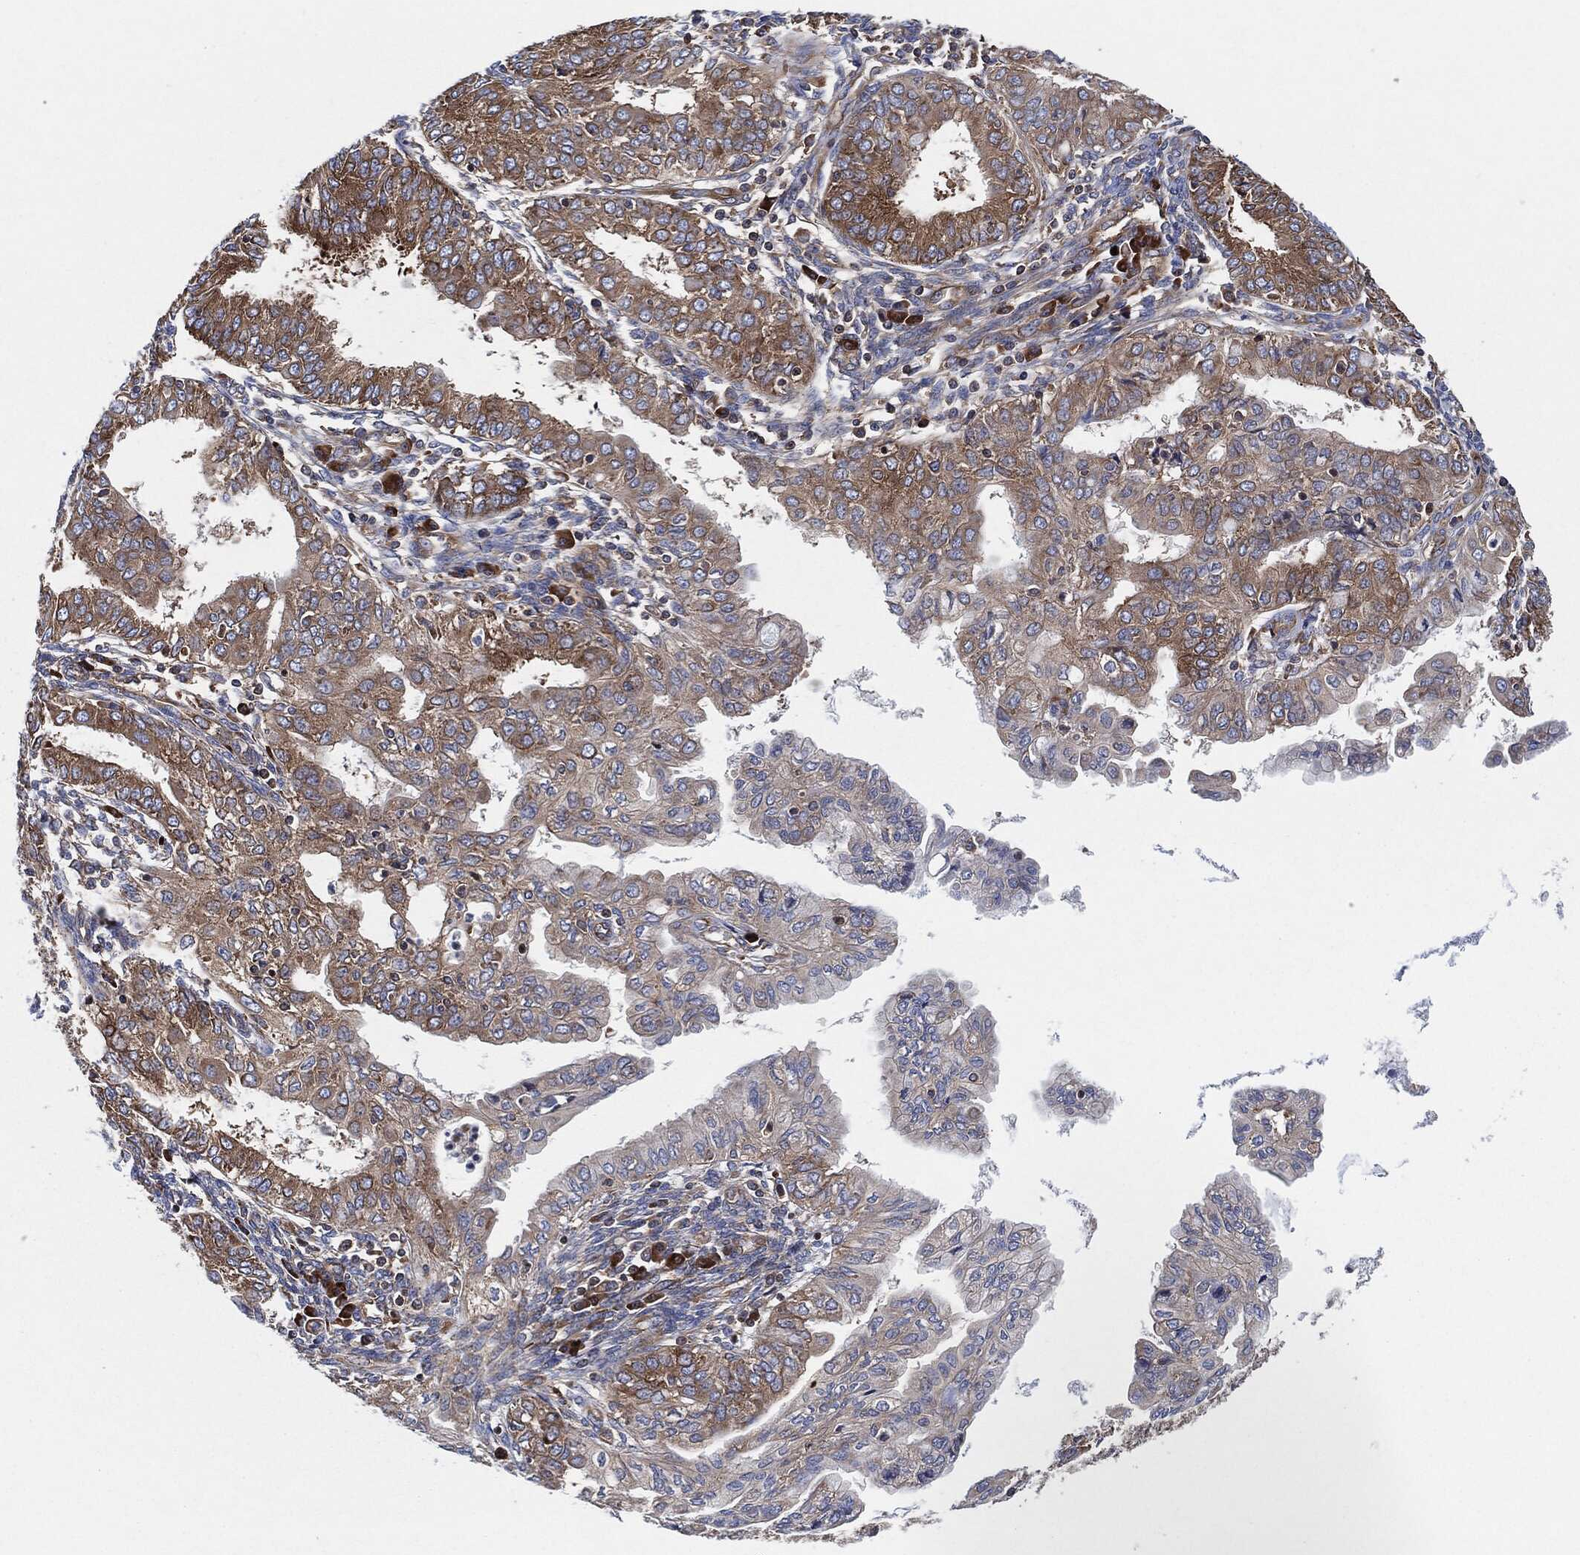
{"staining": {"intensity": "moderate", "quantity": "<25%", "location": "cytoplasmic/membranous"}, "tissue": "endometrial cancer", "cell_type": "Tumor cells", "image_type": "cancer", "snomed": [{"axis": "morphology", "description": "Adenocarcinoma, NOS"}, {"axis": "topography", "description": "Endometrium"}], "caption": "The photomicrograph demonstrates immunohistochemical staining of endometrial adenocarcinoma. There is moderate cytoplasmic/membranous positivity is identified in about <25% of tumor cells.", "gene": "EIF2S2", "patient": {"sex": "female", "age": 68}}